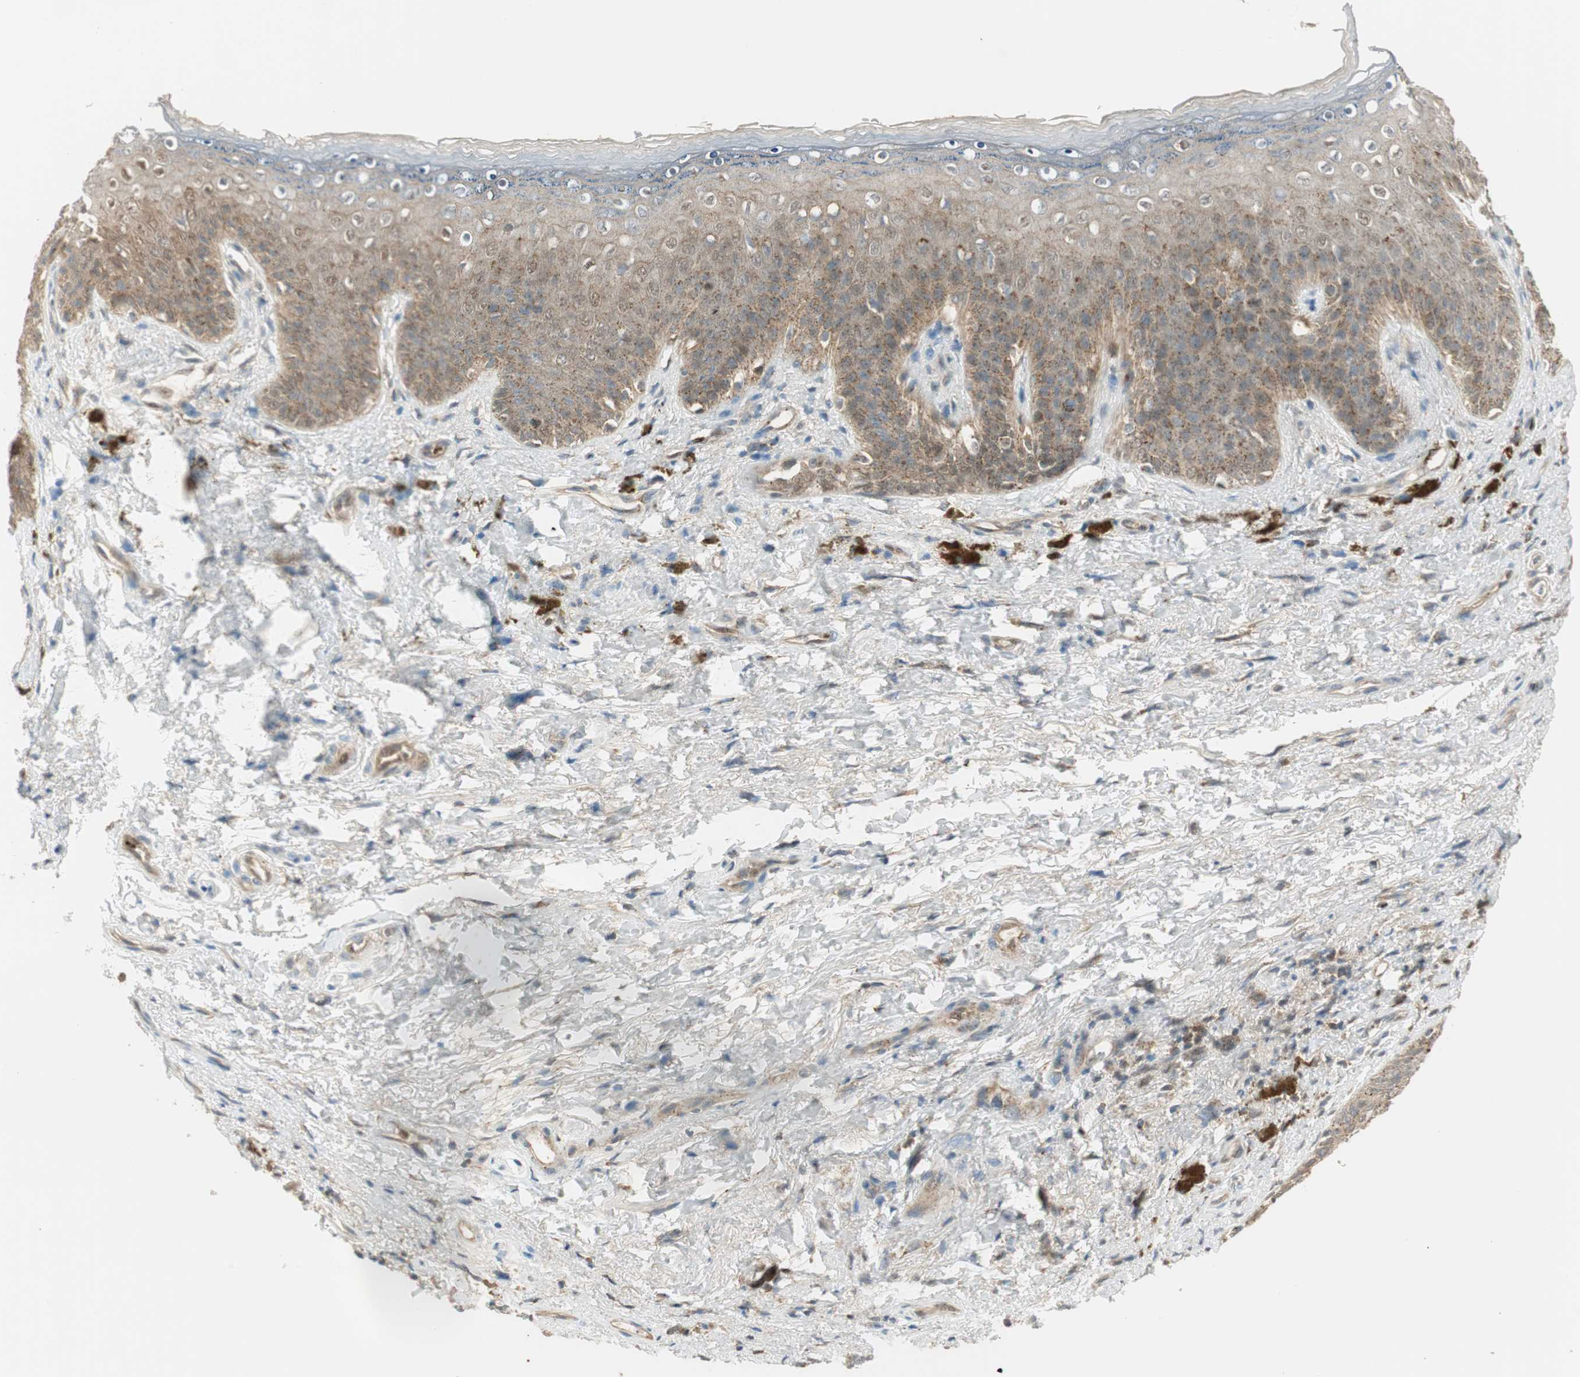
{"staining": {"intensity": "moderate", "quantity": ">75%", "location": "cytoplasmic/membranous,nuclear"}, "tissue": "skin", "cell_type": "Epidermal cells", "image_type": "normal", "snomed": [{"axis": "morphology", "description": "Normal tissue, NOS"}, {"axis": "topography", "description": "Anal"}], "caption": "Skin stained for a protein (brown) displays moderate cytoplasmic/membranous,nuclear positive expression in about >75% of epidermal cells.", "gene": "LTA4H", "patient": {"sex": "female", "age": 46}}